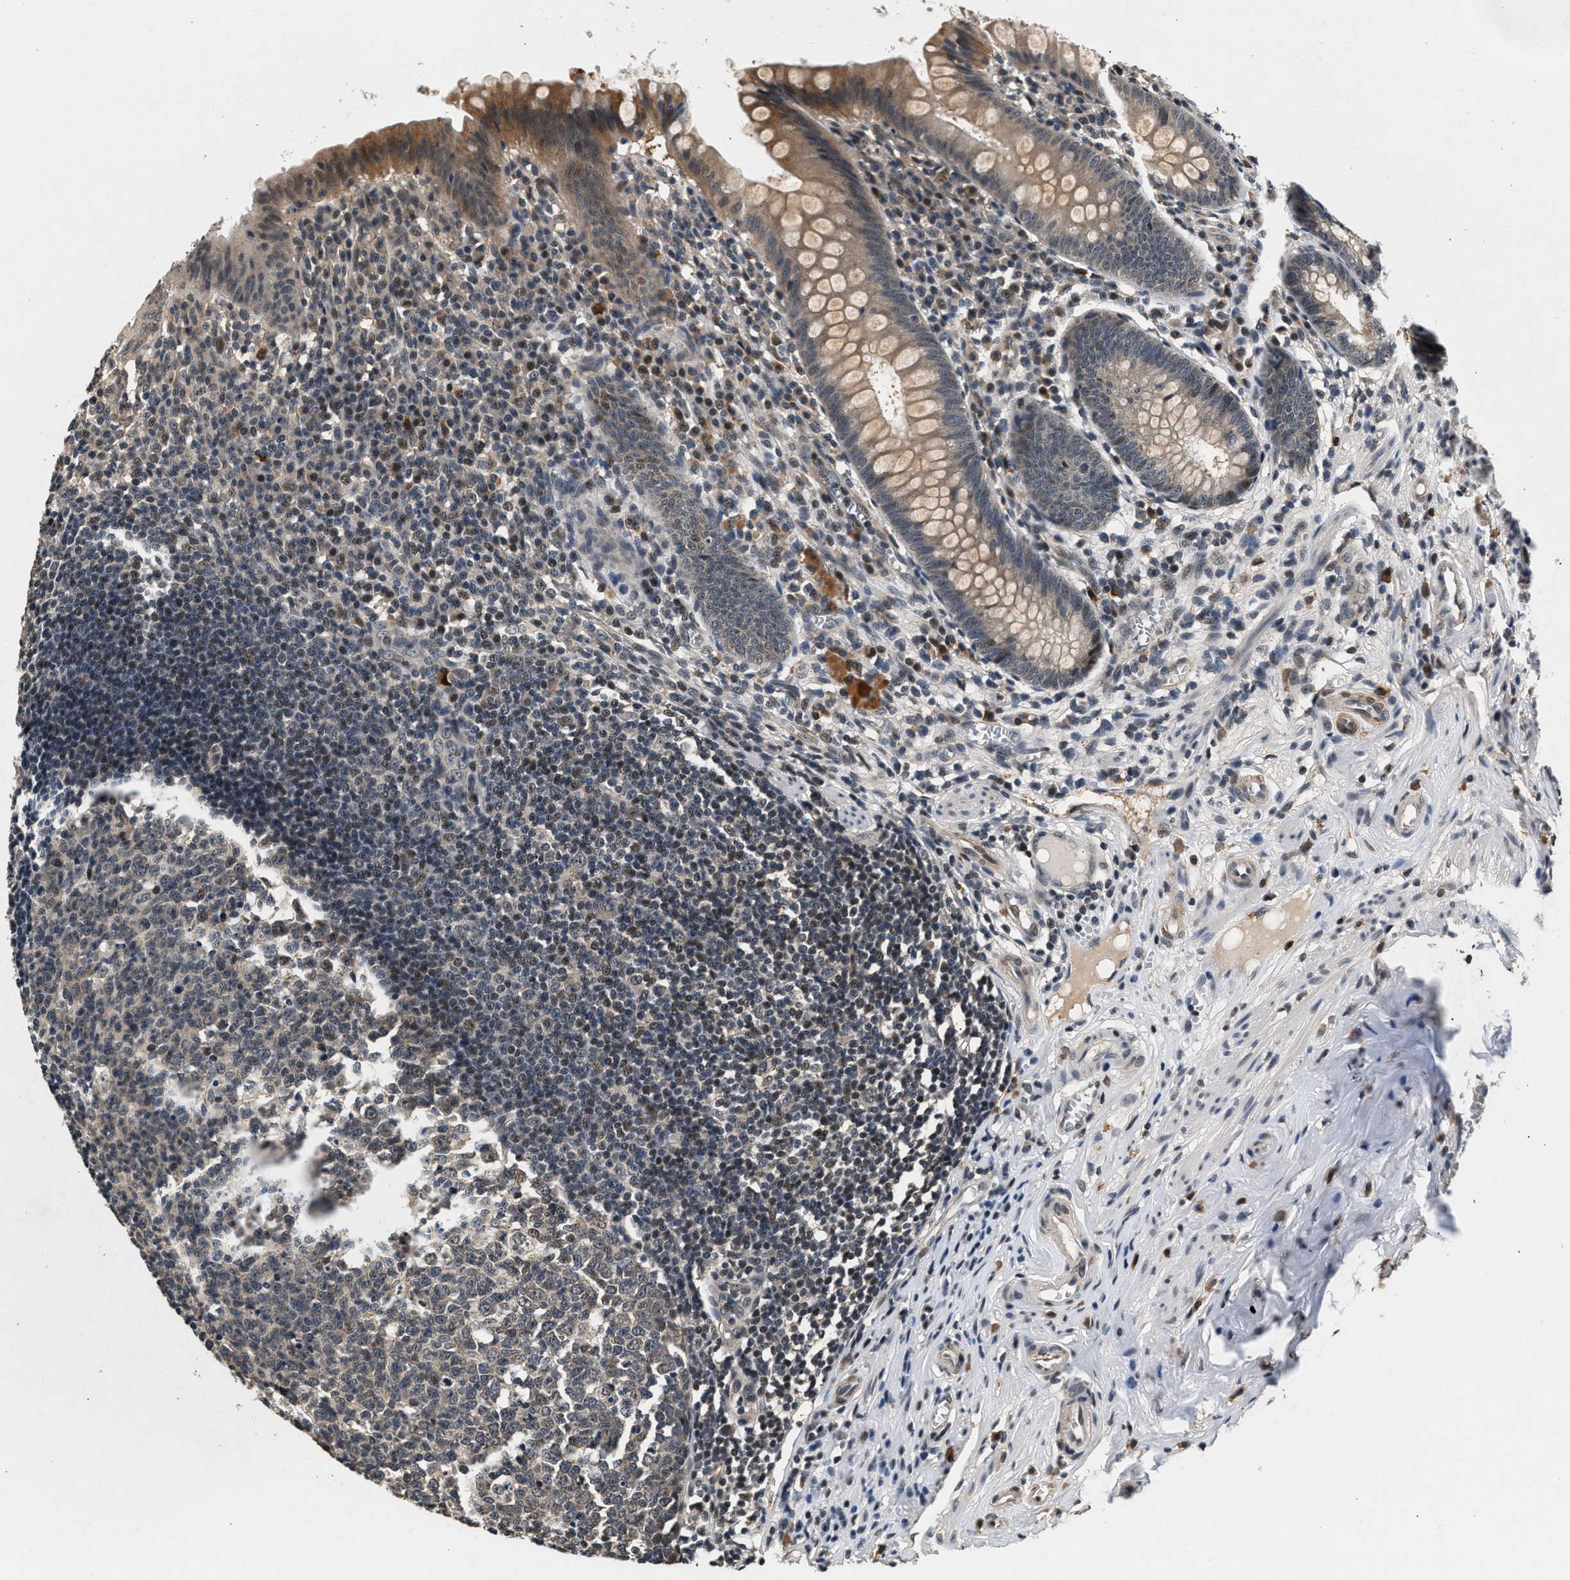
{"staining": {"intensity": "moderate", "quantity": ">75%", "location": "cytoplasmic/membranous,nuclear"}, "tissue": "appendix", "cell_type": "Glandular cells", "image_type": "normal", "snomed": [{"axis": "morphology", "description": "Normal tissue, NOS"}, {"axis": "topography", "description": "Appendix"}], "caption": "An IHC micrograph of benign tissue is shown. Protein staining in brown labels moderate cytoplasmic/membranous,nuclear positivity in appendix within glandular cells. (Stains: DAB in brown, nuclei in blue, Microscopy: brightfield microscopy at high magnification).", "gene": "RBM33", "patient": {"sex": "male", "age": 56}}